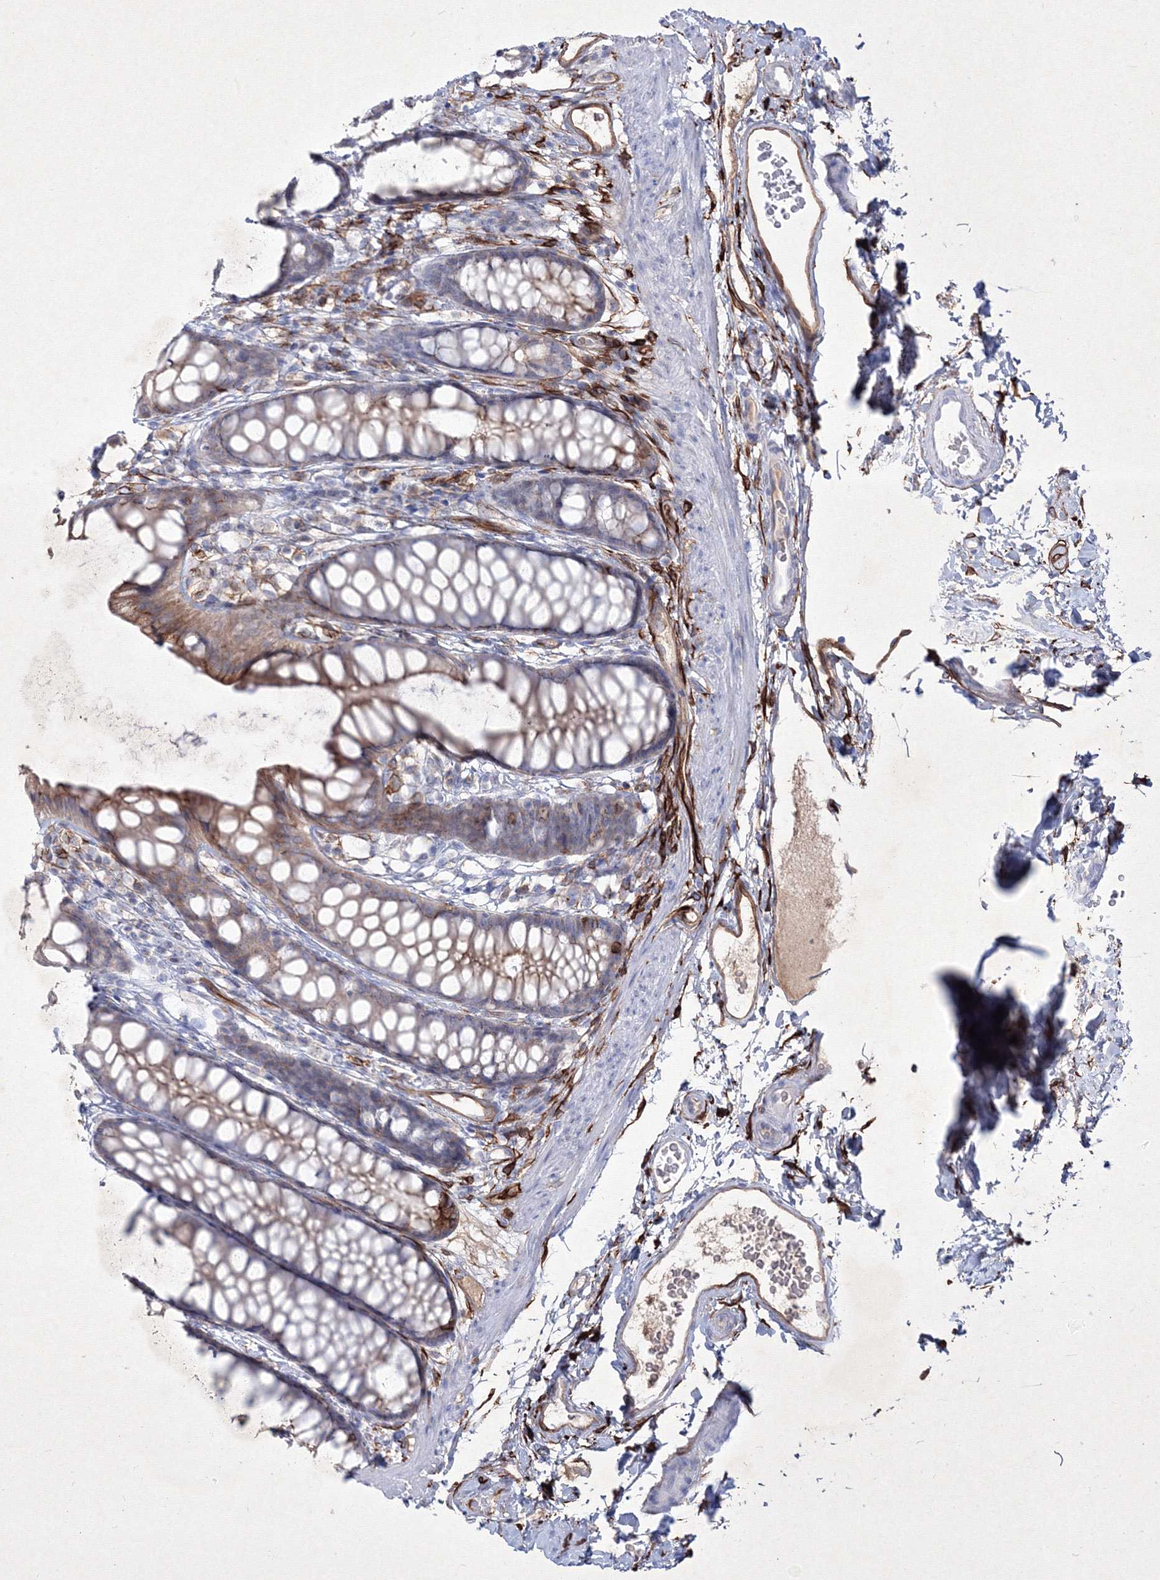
{"staining": {"intensity": "moderate", "quantity": "25%-75%", "location": "cytoplasmic/membranous"}, "tissue": "rectum", "cell_type": "Glandular cells", "image_type": "normal", "snomed": [{"axis": "morphology", "description": "Normal tissue, NOS"}, {"axis": "topography", "description": "Rectum"}], "caption": "A brown stain highlights moderate cytoplasmic/membranous staining of a protein in glandular cells of normal rectum. The staining is performed using DAB brown chromogen to label protein expression. The nuclei are counter-stained blue using hematoxylin.", "gene": "TMEM139", "patient": {"sex": "female", "age": 65}}